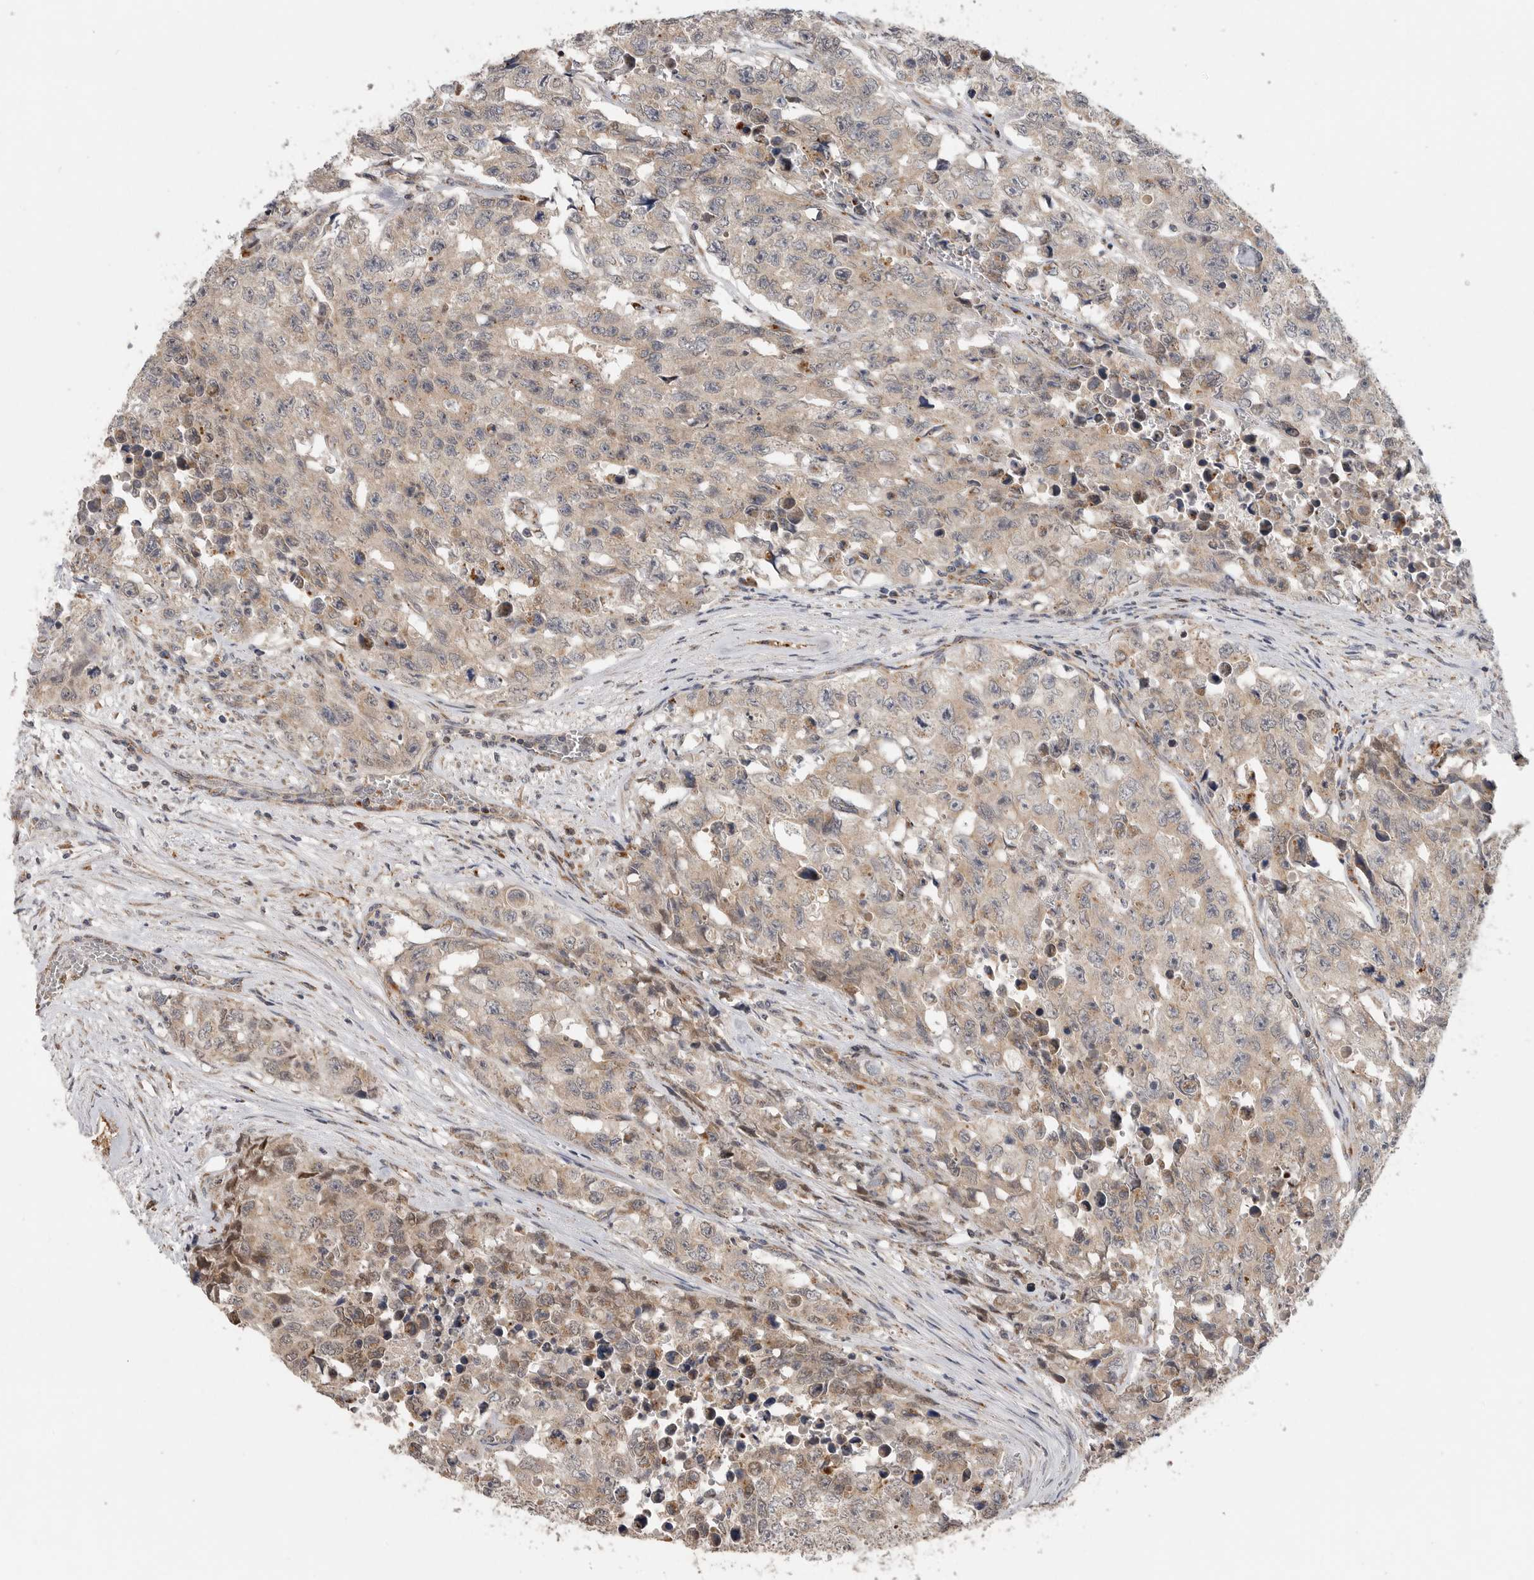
{"staining": {"intensity": "weak", "quantity": ">75%", "location": "cytoplasmic/membranous"}, "tissue": "testis cancer", "cell_type": "Tumor cells", "image_type": "cancer", "snomed": [{"axis": "morphology", "description": "Carcinoma, Embryonal, NOS"}, {"axis": "topography", "description": "Testis"}], "caption": "IHC image of human testis embryonal carcinoma stained for a protein (brown), which exhibits low levels of weak cytoplasmic/membranous positivity in about >75% of tumor cells.", "gene": "GALNS", "patient": {"sex": "male", "age": 28}}